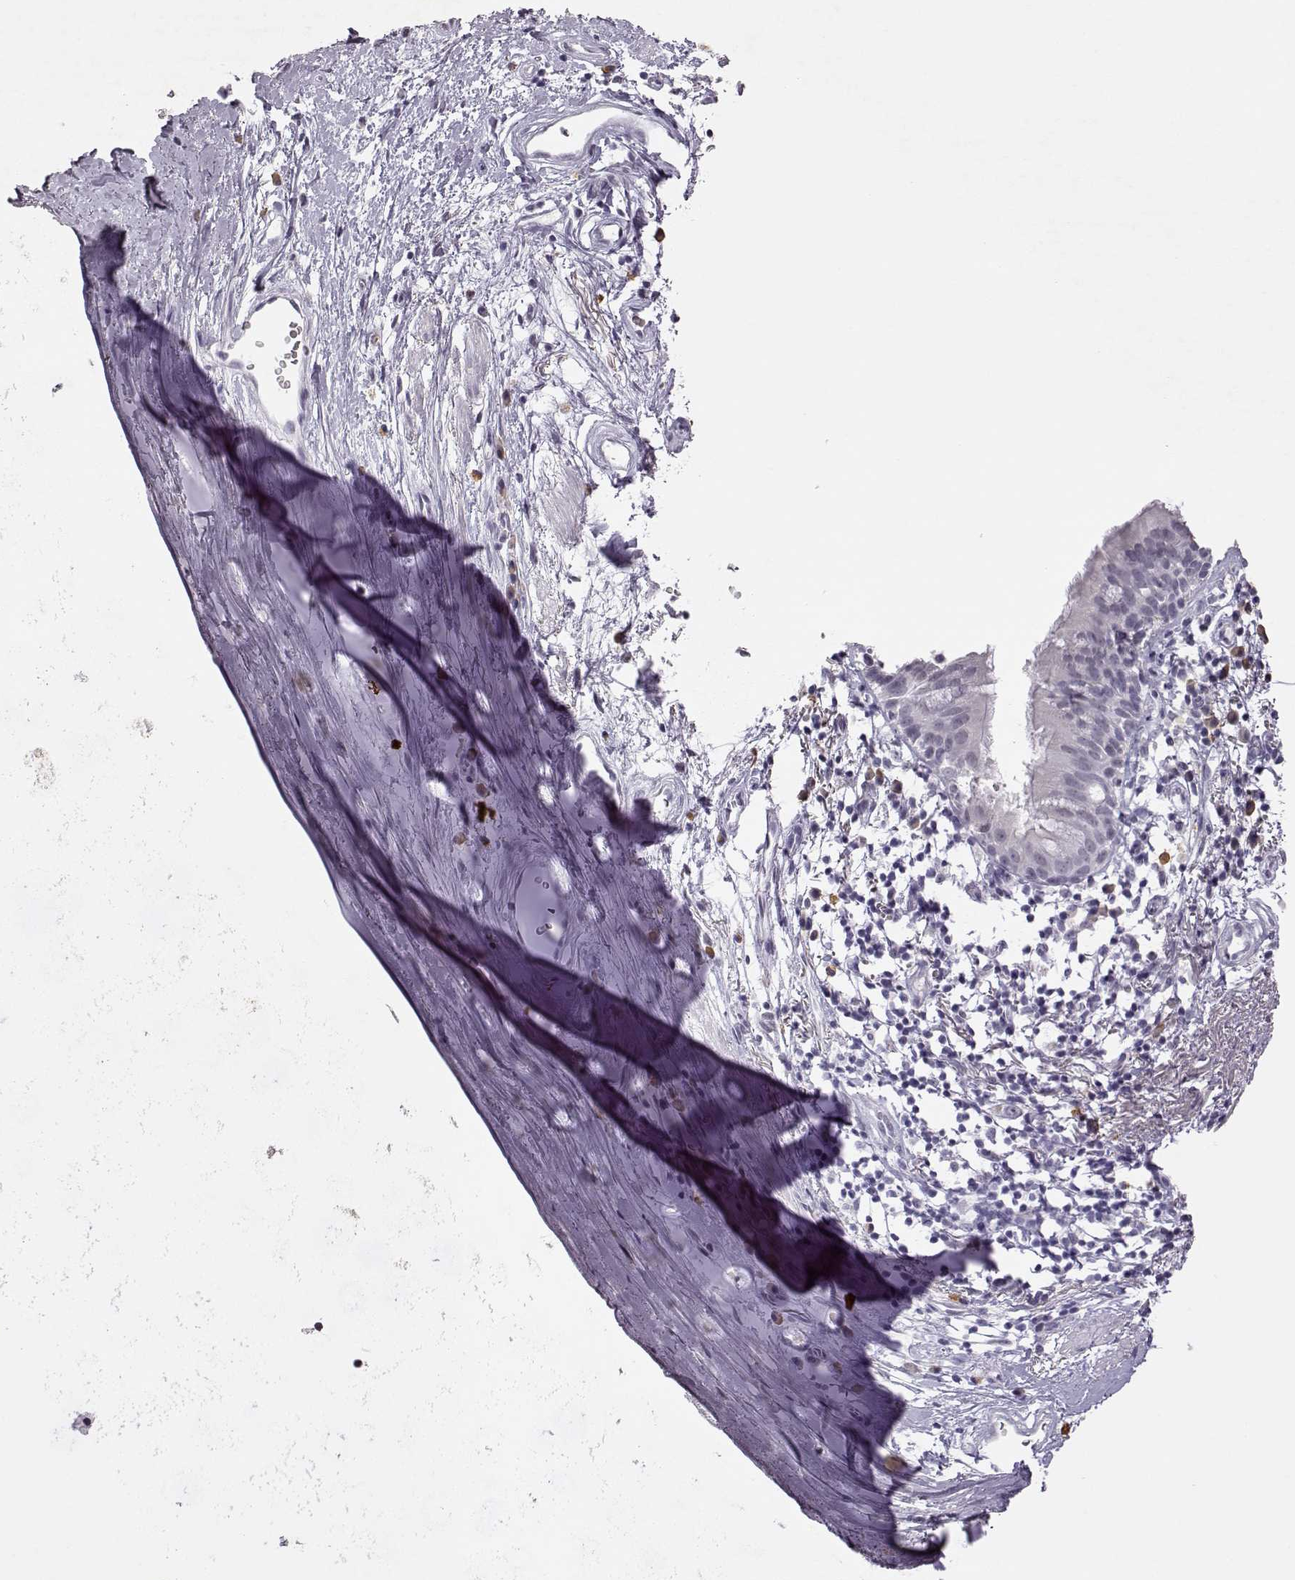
{"staining": {"intensity": "negative", "quantity": "none", "location": "none"}, "tissue": "bronchus", "cell_type": "Respiratory epithelial cells", "image_type": "normal", "snomed": [{"axis": "morphology", "description": "Normal tissue, NOS"}, {"axis": "topography", "description": "Cartilage tissue"}, {"axis": "topography", "description": "Bronchus"}], "caption": "IHC histopathology image of normal human bronchus stained for a protein (brown), which reveals no expression in respiratory epithelial cells.", "gene": "VGF", "patient": {"sex": "male", "age": 58}}